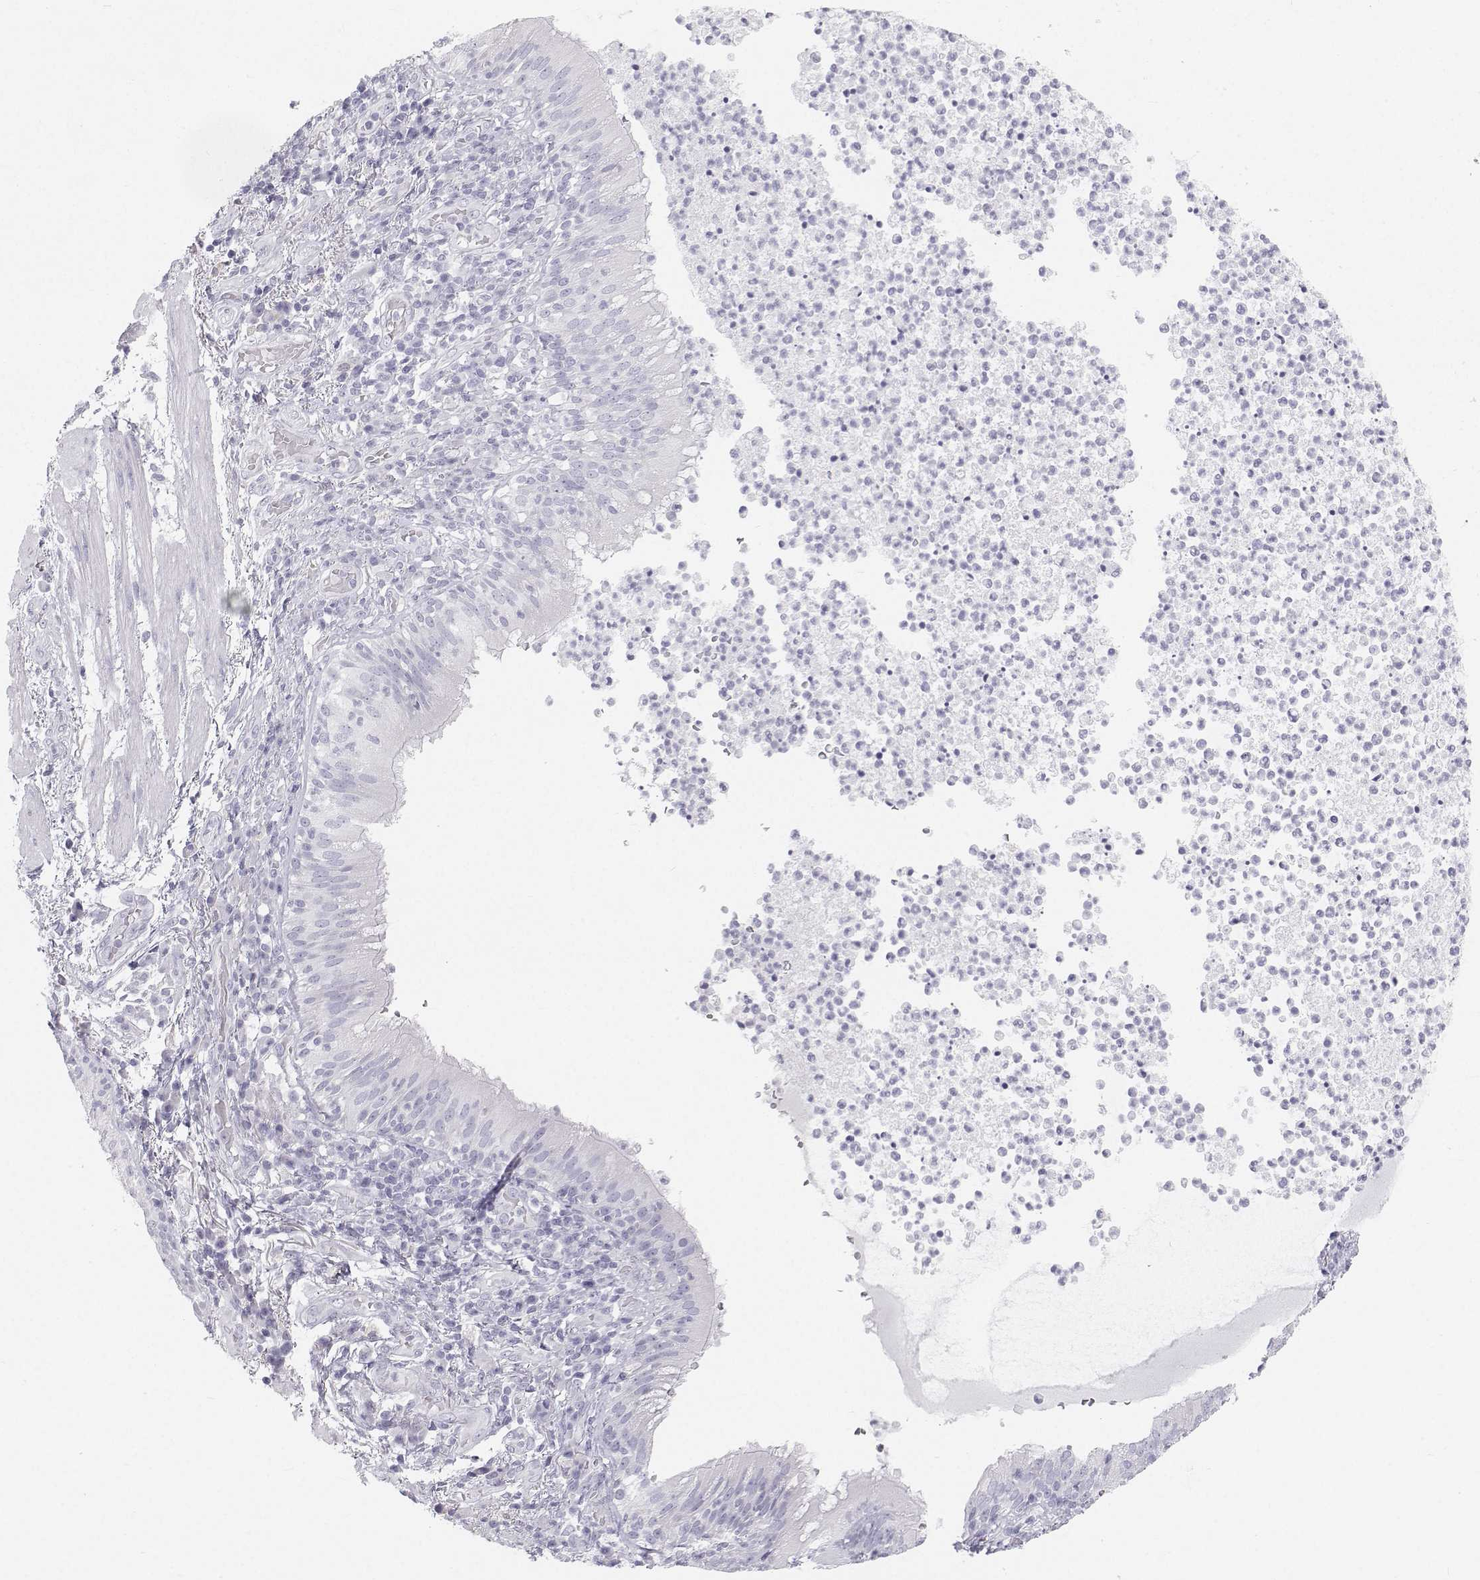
{"staining": {"intensity": "negative", "quantity": "none", "location": "none"}, "tissue": "bronchus", "cell_type": "Respiratory epithelial cells", "image_type": "normal", "snomed": [{"axis": "morphology", "description": "Normal tissue, NOS"}, {"axis": "topography", "description": "Lymph node"}, {"axis": "topography", "description": "Bronchus"}], "caption": "This is an immunohistochemistry image of benign human bronchus. There is no staining in respiratory epithelial cells.", "gene": "TTN", "patient": {"sex": "male", "age": 56}}